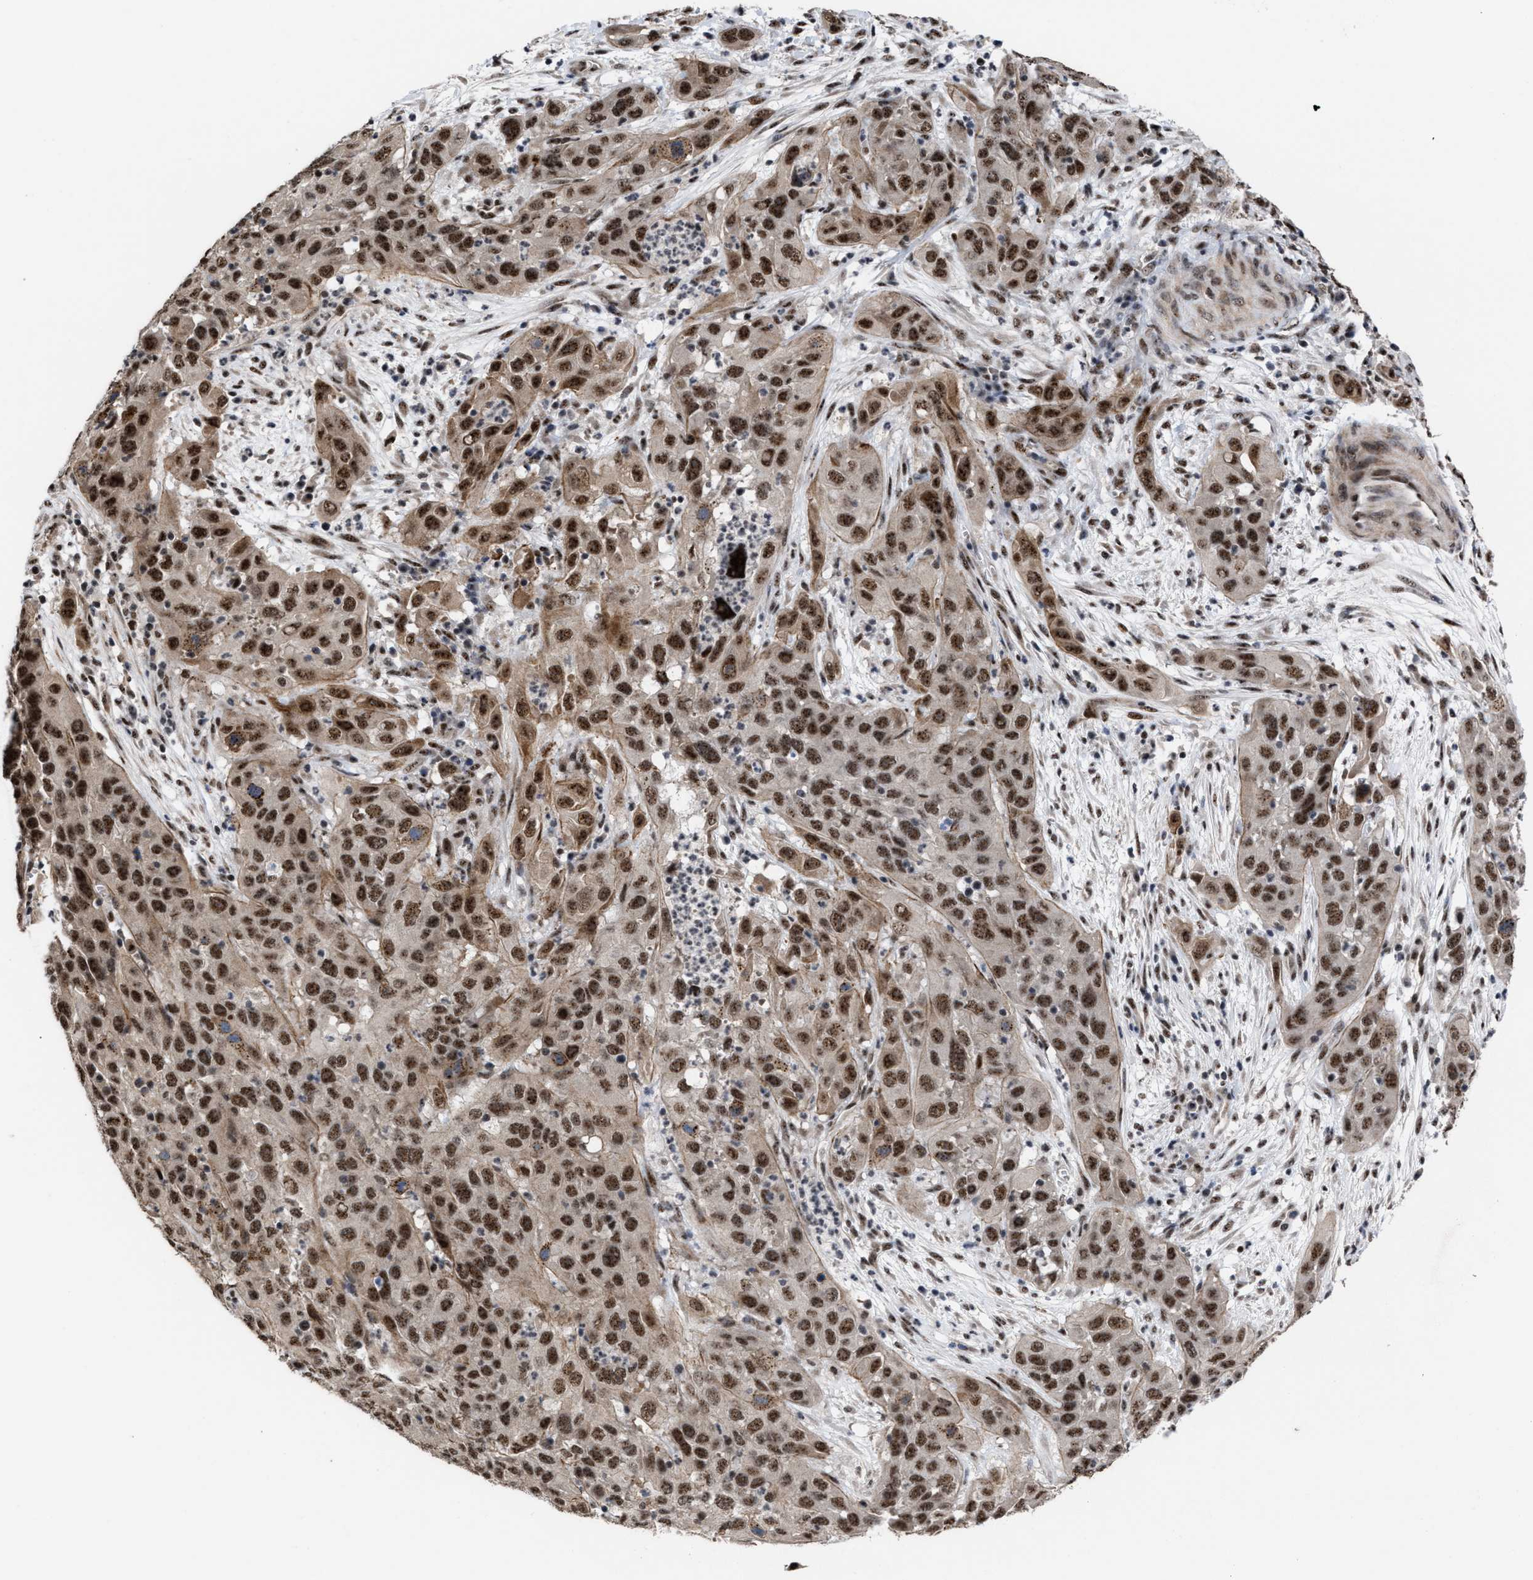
{"staining": {"intensity": "strong", "quantity": ">75%", "location": "cytoplasmic/membranous,nuclear"}, "tissue": "cervical cancer", "cell_type": "Tumor cells", "image_type": "cancer", "snomed": [{"axis": "morphology", "description": "Squamous cell carcinoma, NOS"}, {"axis": "topography", "description": "Cervix"}], "caption": "Approximately >75% of tumor cells in human cervical cancer show strong cytoplasmic/membranous and nuclear protein expression as visualized by brown immunohistochemical staining.", "gene": "EIF4A3", "patient": {"sex": "female", "age": 32}}